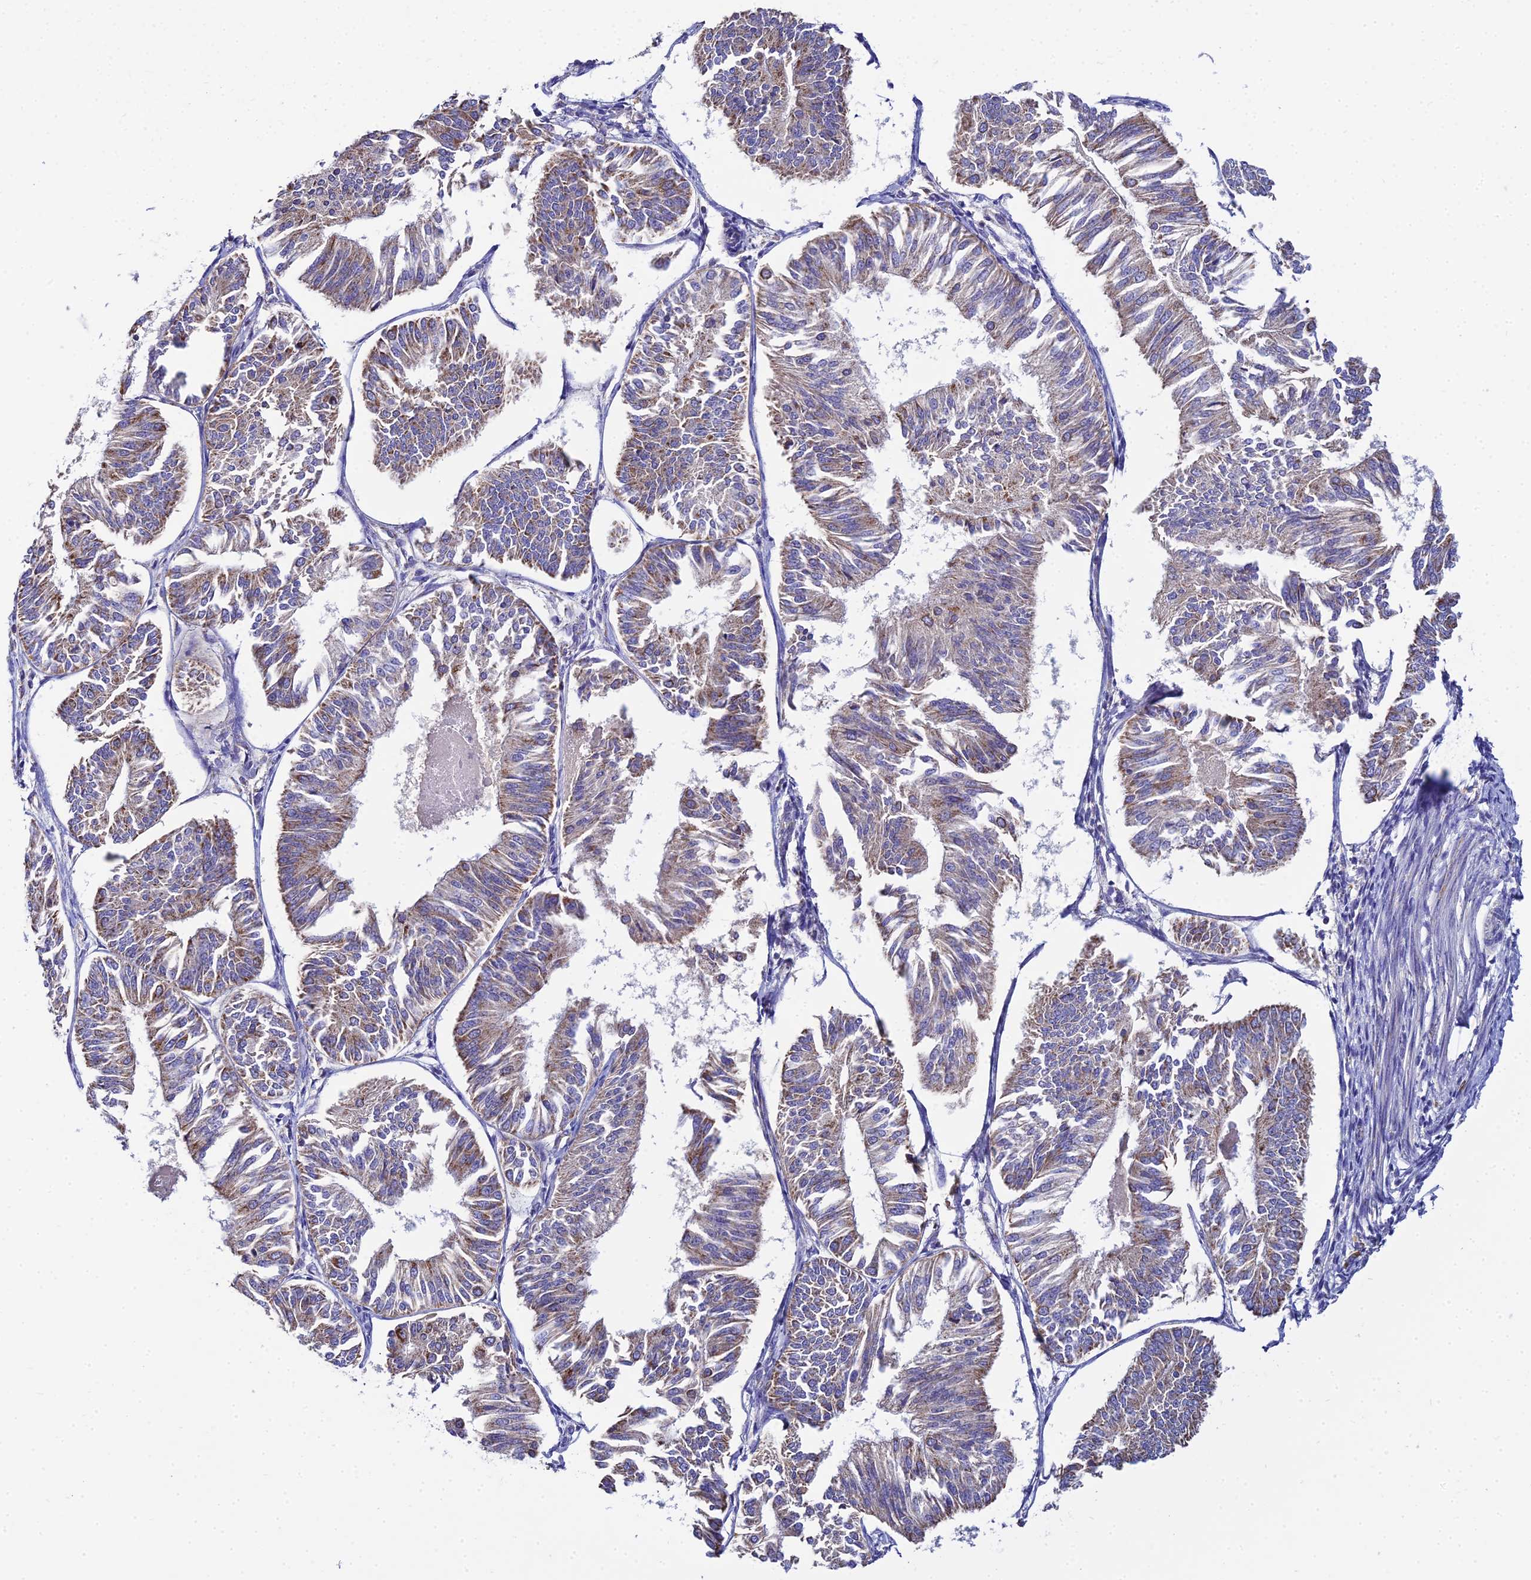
{"staining": {"intensity": "weak", "quantity": "<25%", "location": "cytoplasmic/membranous"}, "tissue": "endometrial cancer", "cell_type": "Tumor cells", "image_type": "cancer", "snomed": [{"axis": "morphology", "description": "Adenocarcinoma, NOS"}, {"axis": "topography", "description": "Endometrium"}], "caption": "Tumor cells show no significant staining in endometrial cancer.", "gene": "TYW5", "patient": {"sex": "female", "age": 58}}